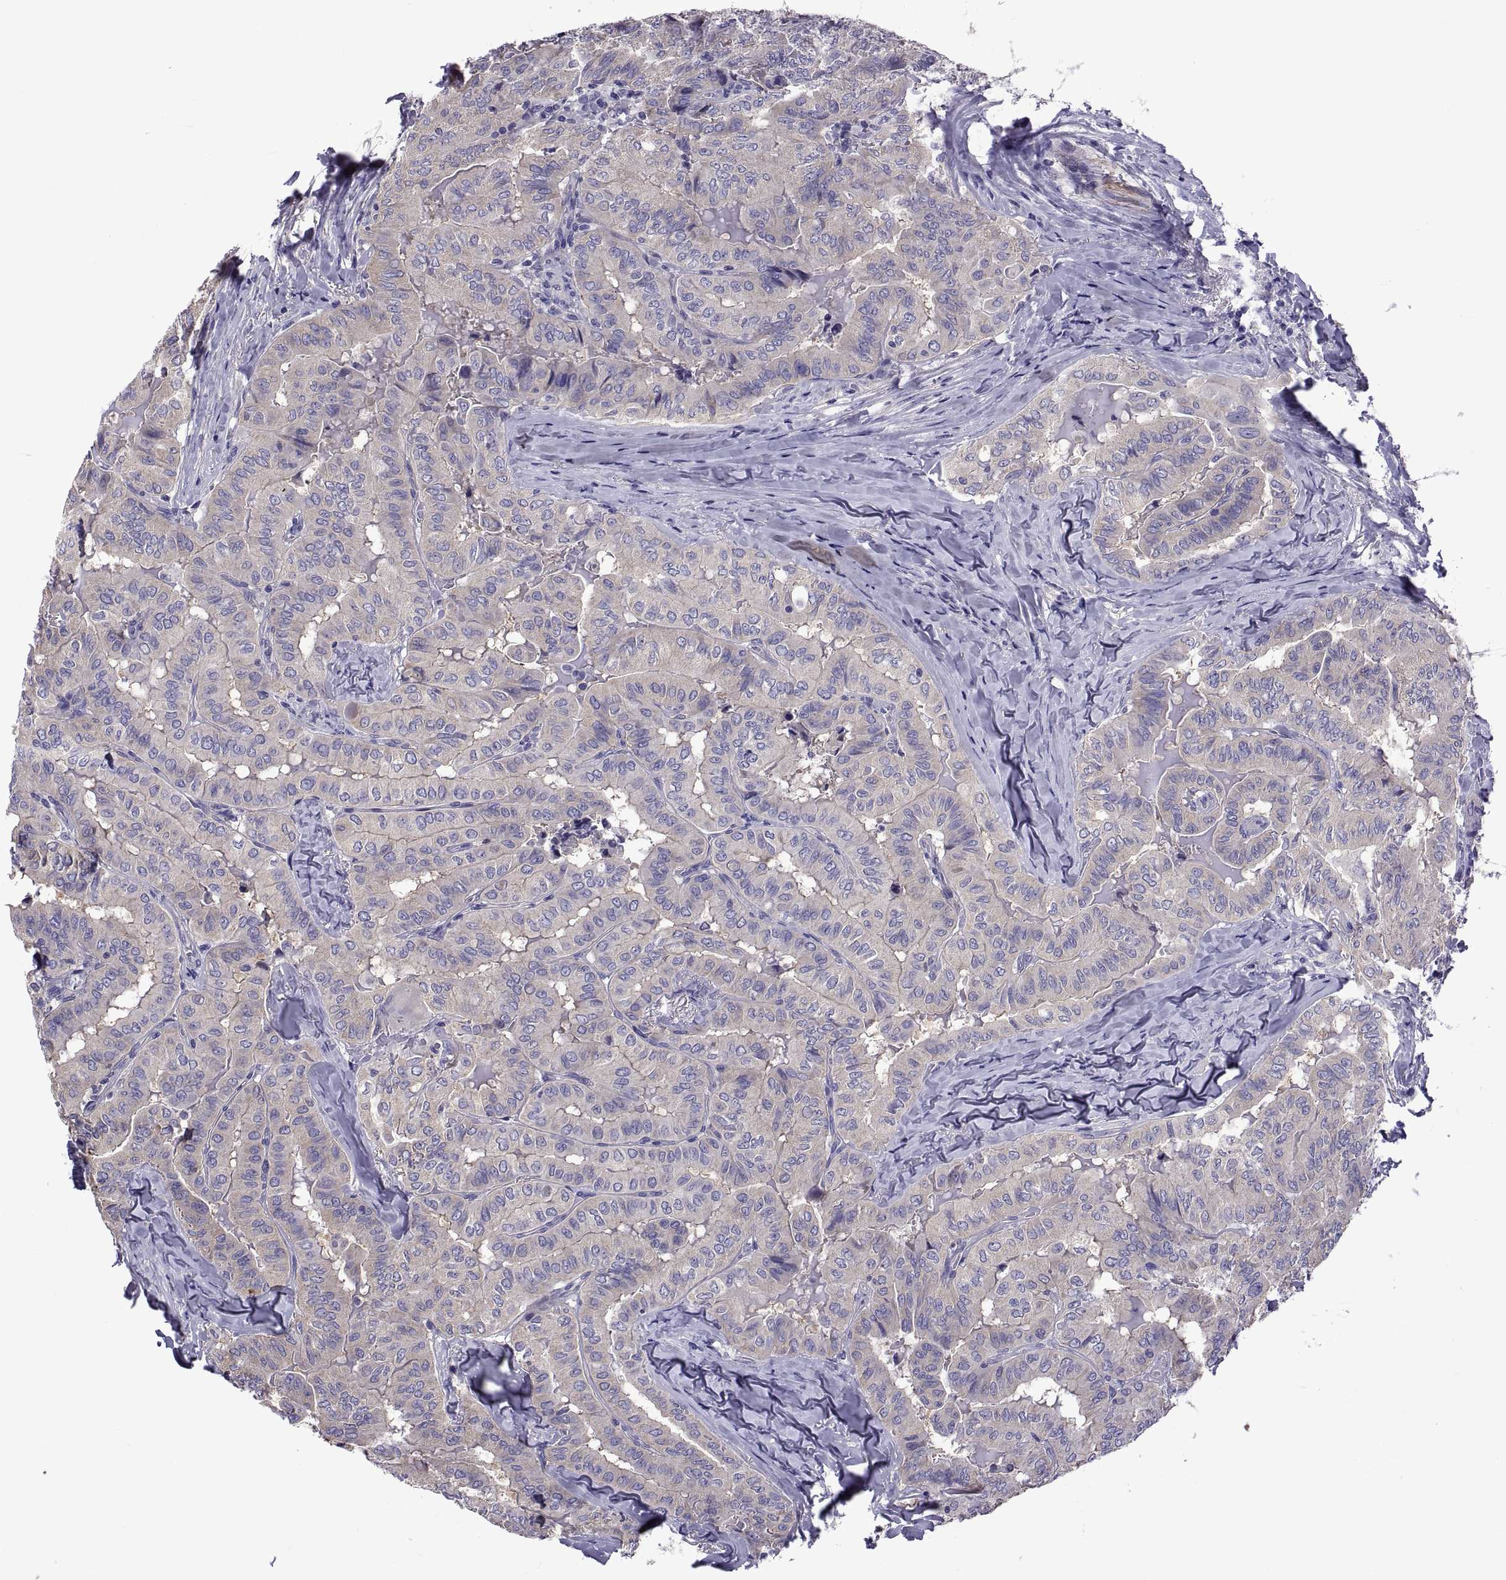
{"staining": {"intensity": "negative", "quantity": "none", "location": "none"}, "tissue": "thyroid cancer", "cell_type": "Tumor cells", "image_type": "cancer", "snomed": [{"axis": "morphology", "description": "Papillary adenocarcinoma, NOS"}, {"axis": "topography", "description": "Thyroid gland"}], "caption": "Immunohistochemistry image of human thyroid papillary adenocarcinoma stained for a protein (brown), which shows no staining in tumor cells. Nuclei are stained in blue.", "gene": "TMC3", "patient": {"sex": "female", "age": 68}}